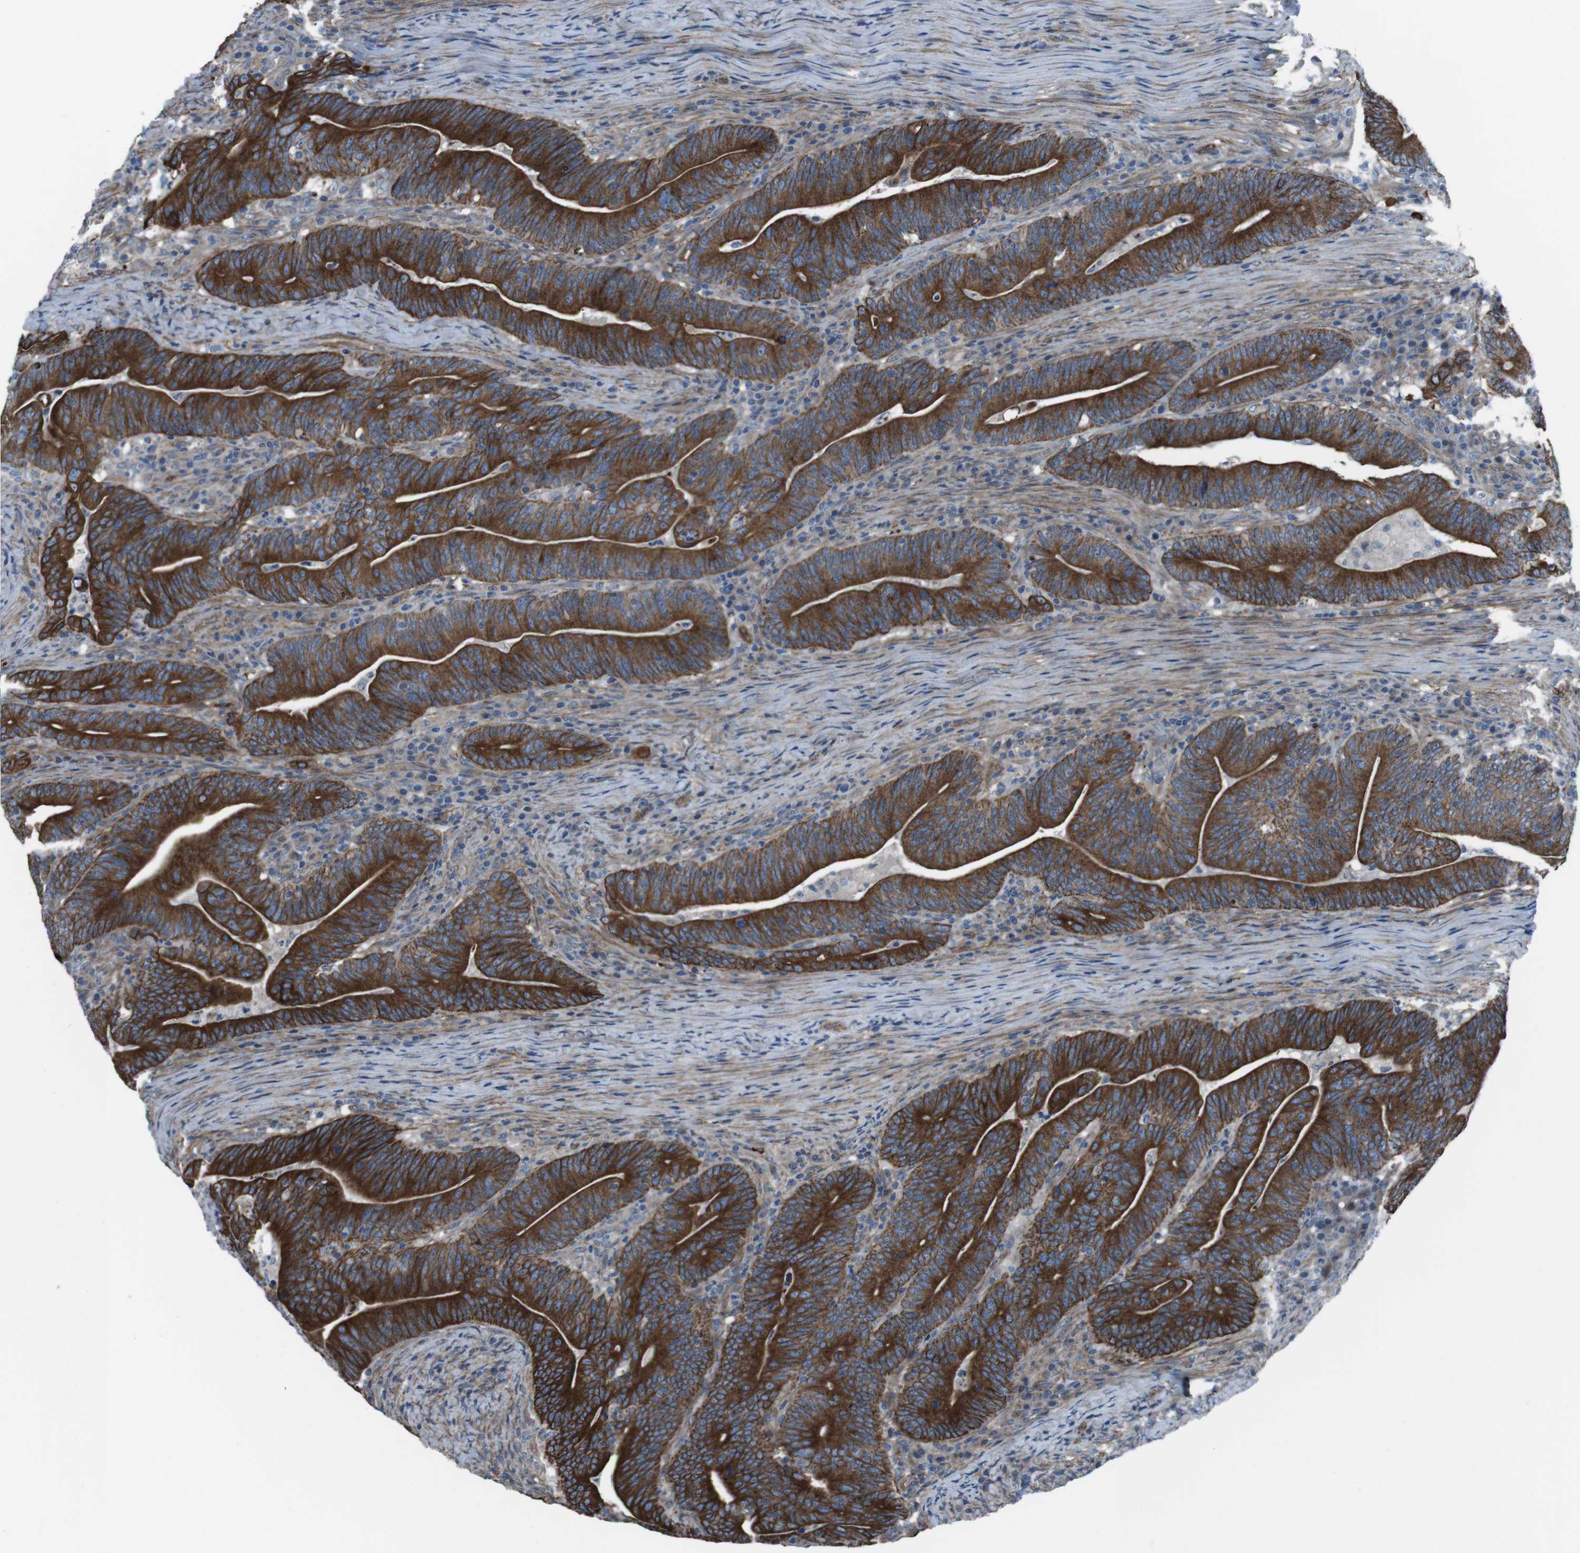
{"staining": {"intensity": "strong", "quantity": ">75%", "location": "cytoplasmic/membranous"}, "tissue": "colorectal cancer", "cell_type": "Tumor cells", "image_type": "cancer", "snomed": [{"axis": "morphology", "description": "Normal tissue, NOS"}, {"axis": "morphology", "description": "Adenocarcinoma, NOS"}, {"axis": "topography", "description": "Colon"}], "caption": "Protein expression analysis of human adenocarcinoma (colorectal) reveals strong cytoplasmic/membranous positivity in about >75% of tumor cells.", "gene": "FAM174B", "patient": {"sex": "female", "age": 66}}